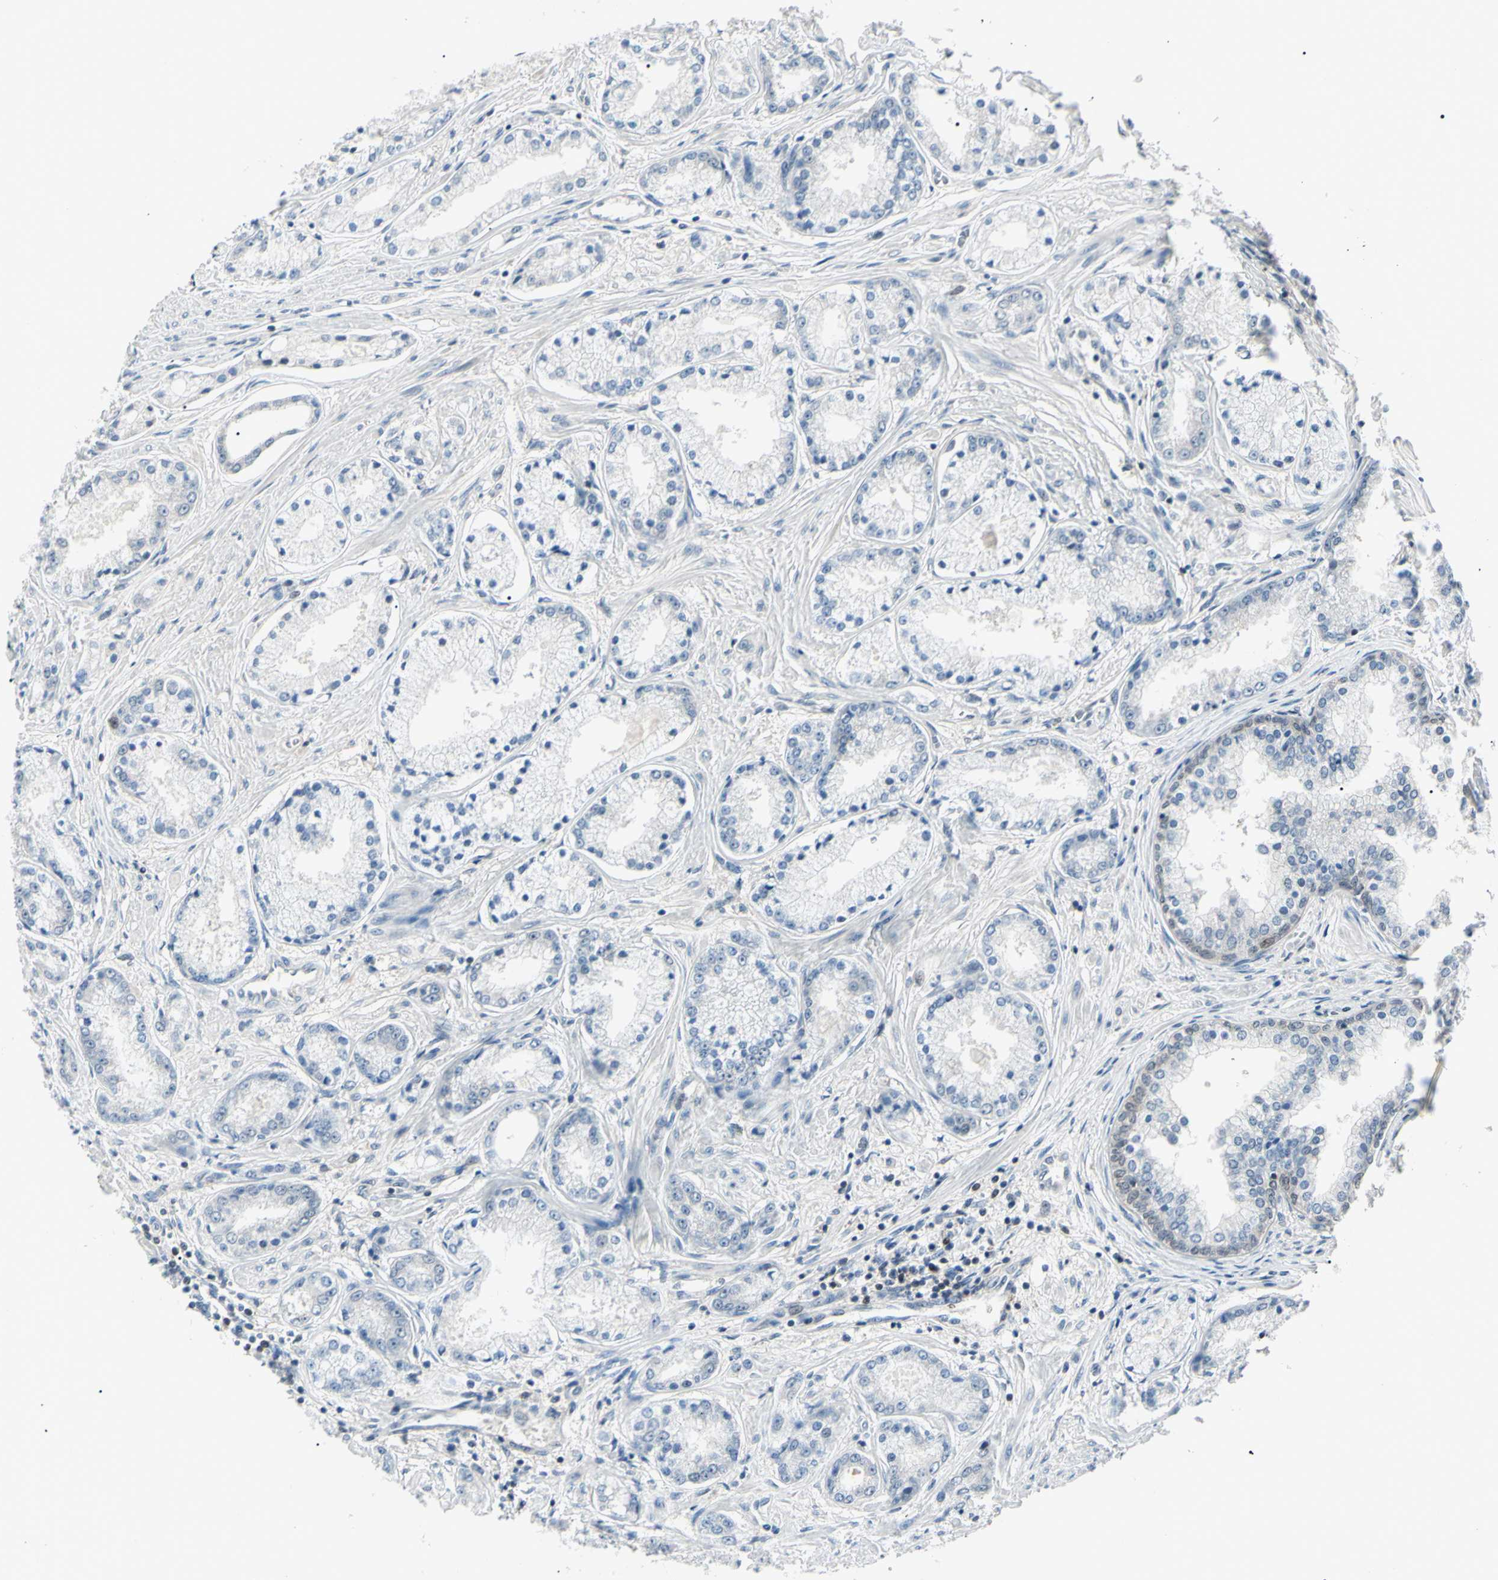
{"staining": {"intensity": "negative", "quantity": "none", "location": "none"}, "tissue": "prostate cancer", "cell_type": "Tumor cells", "image_type": "cancer", "snomed": [{"axis": "morphology", "description": "Adenocarcinoma, High grade"}, {"axis": "topography", "description": "Prostate"}], "caption": "This is an IHC photomicrograph of human adenocarcinoma (high-grade) (prostate). There is no expression in tumor cells.", "gene": "PGK1", "patient": {"sex": "male", "age": 59}}